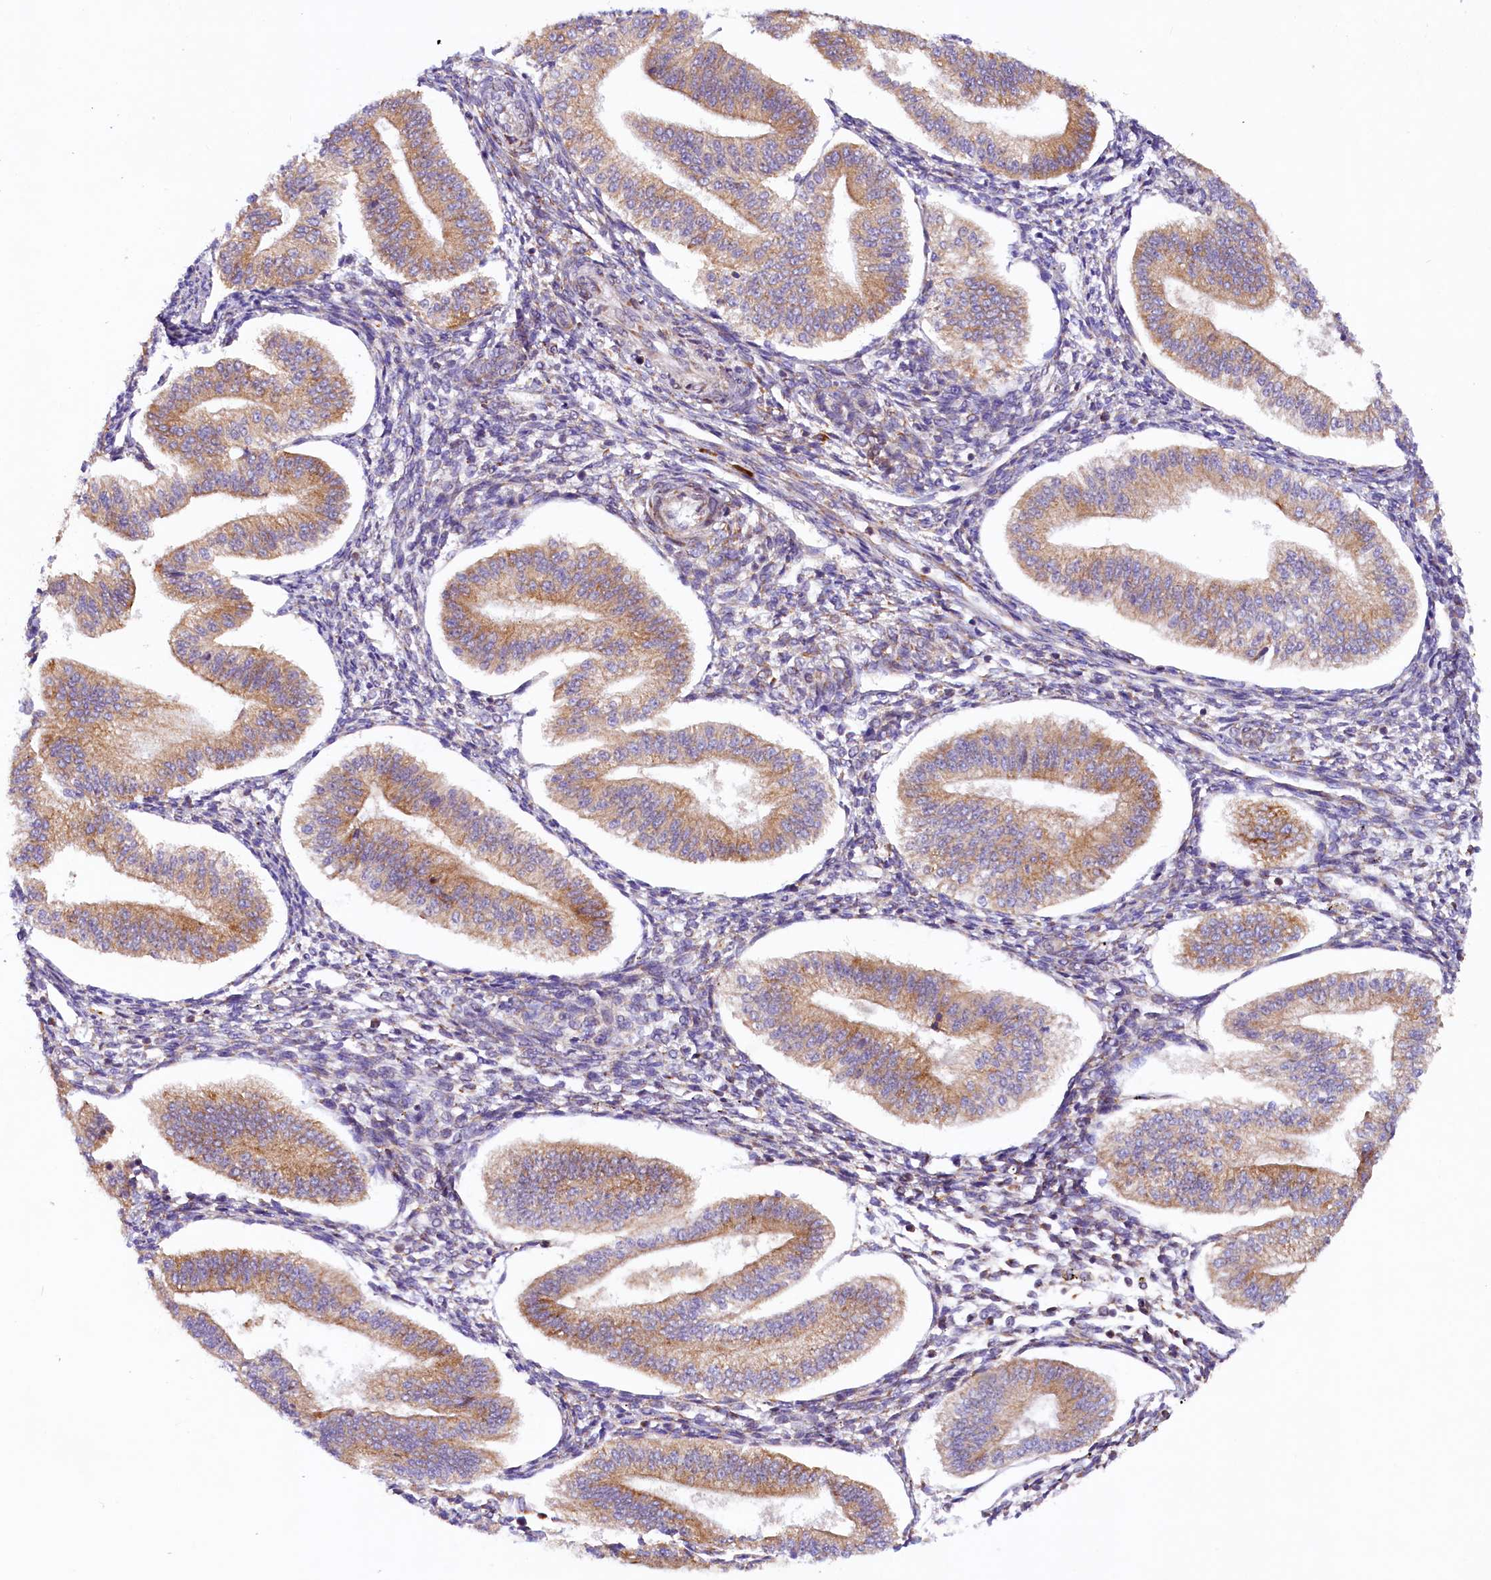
{"staining": {"intensity": "moderate", "quantity": "25%-75%", "location": "cytoplasmic/membranous"}, "tissue": "endometrium", "cell_type": "Cells in endometrial stroma", "image_type": "normal", "snomed": [{"axis": "morphology", "description": "Normal tissue, NOS"}, {"axis": "topography", "description": "Endometrium"}], "caption": "Protein expression analysis of normal human endometrium reveals moderate cytoplasmic/membranous positivity in about 25%-75% of cells in endometrial stroma. (IHC, brightfield microscopy, high magnification).", "gene": "SSC5D", "patient": {"sex": "female", "age": 34}}